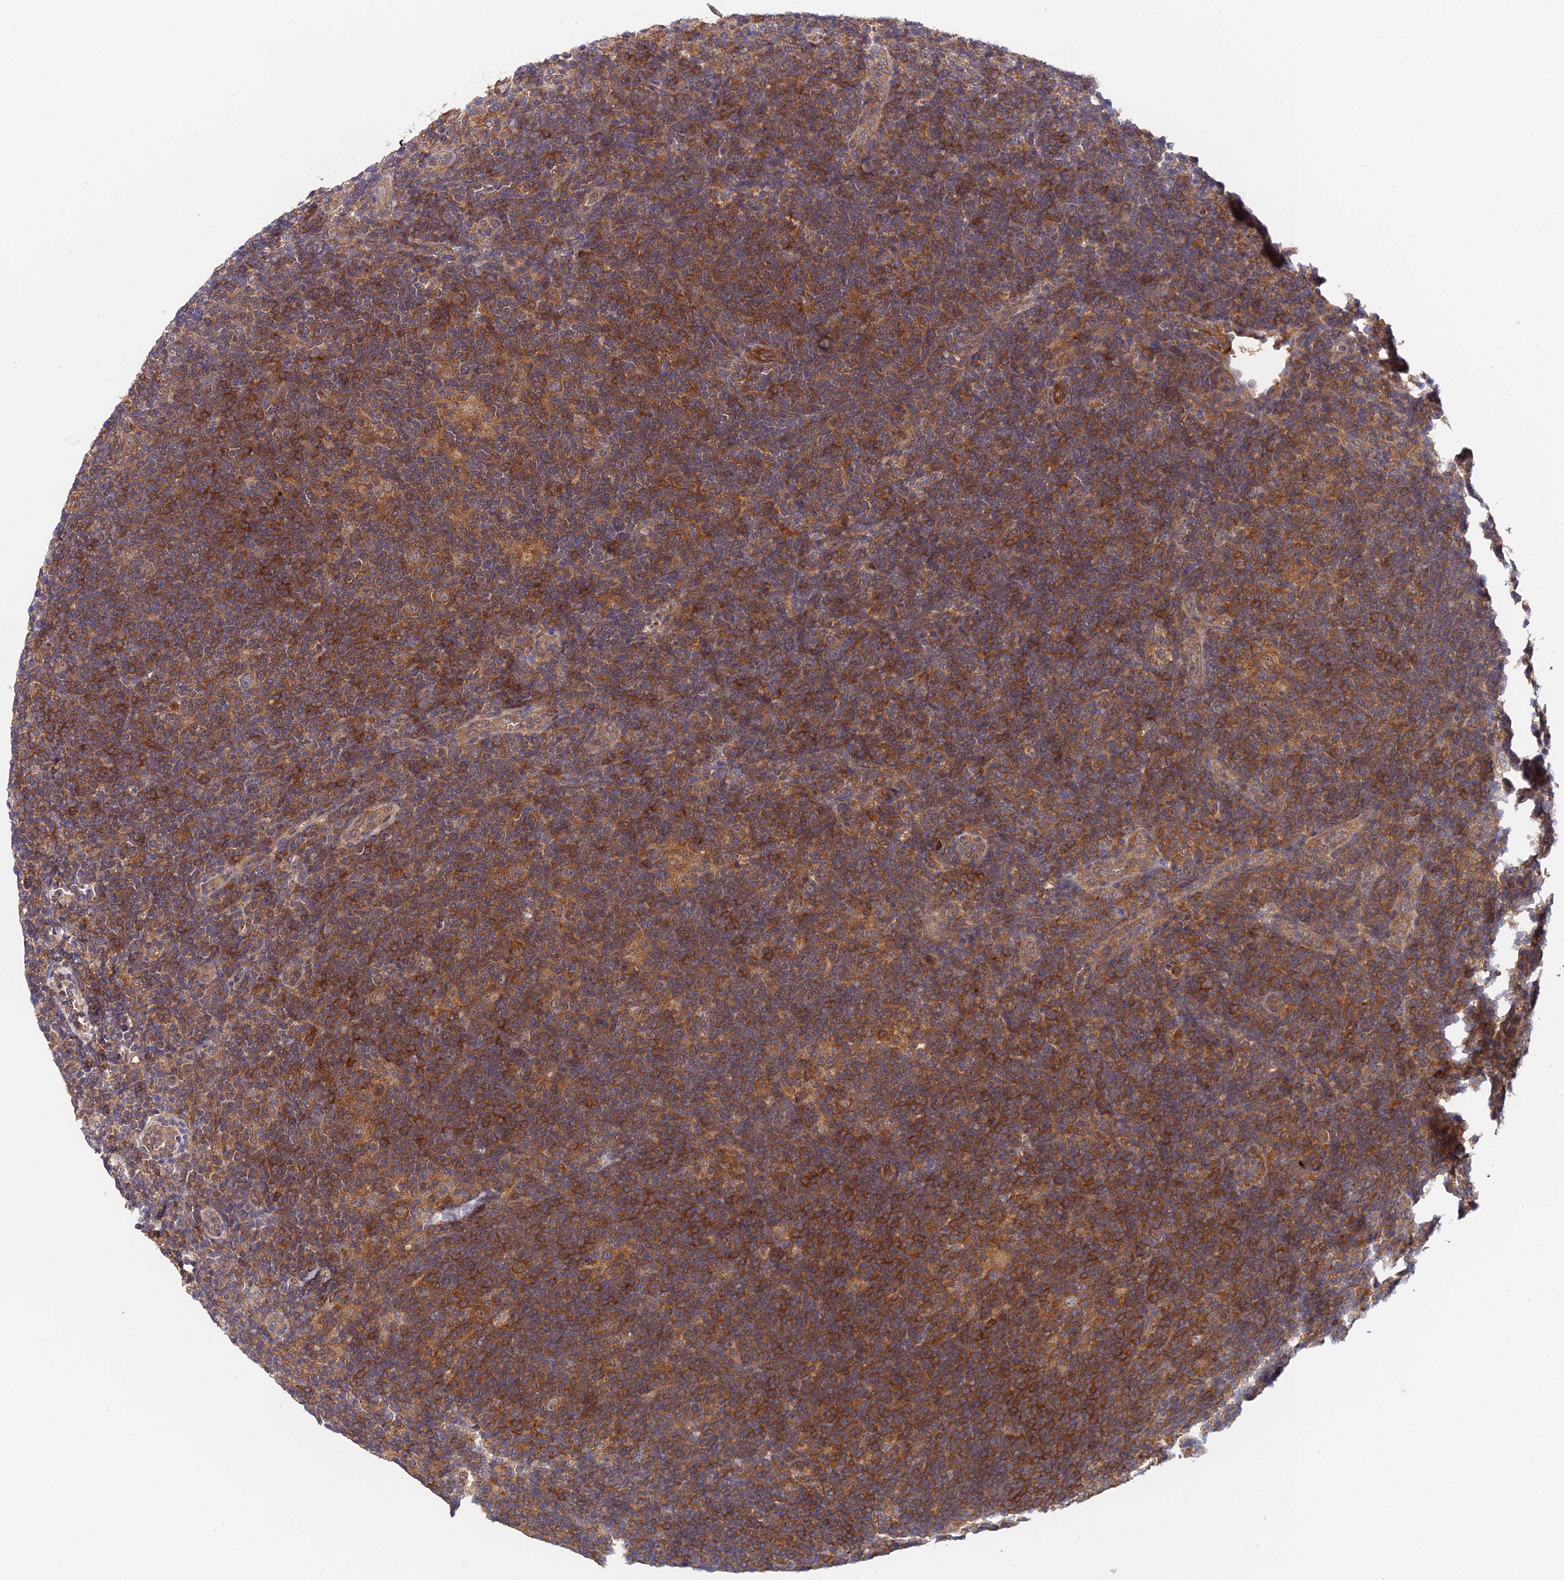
{"staining": {"intensity": "weak", "quantity": ">75%", "location": "cytoplasmic/membranous"}, "tissue": "lymphoma", "cell_type": "Tumor cells", "image_type": "cancer", "snomed": [{"axis": "morphology", "description": "Hodgkin's disease, NOS"}, {"axis": "topography", "description": "Lymph node"}], "caption": "Immunohistochemistry photomicrograph of neoplastic tissue: human Hodgkin's disease stained using immunohistochemistry (IHC) exhibits low levels of weak protein expression localized specifically in the cytoplasmic/membranous of tumor cells, appearing as a cytoplasmic/membranous brown color.", "gene": "PPP2R2C", "patient": {"sex": "female", "age": 57}}